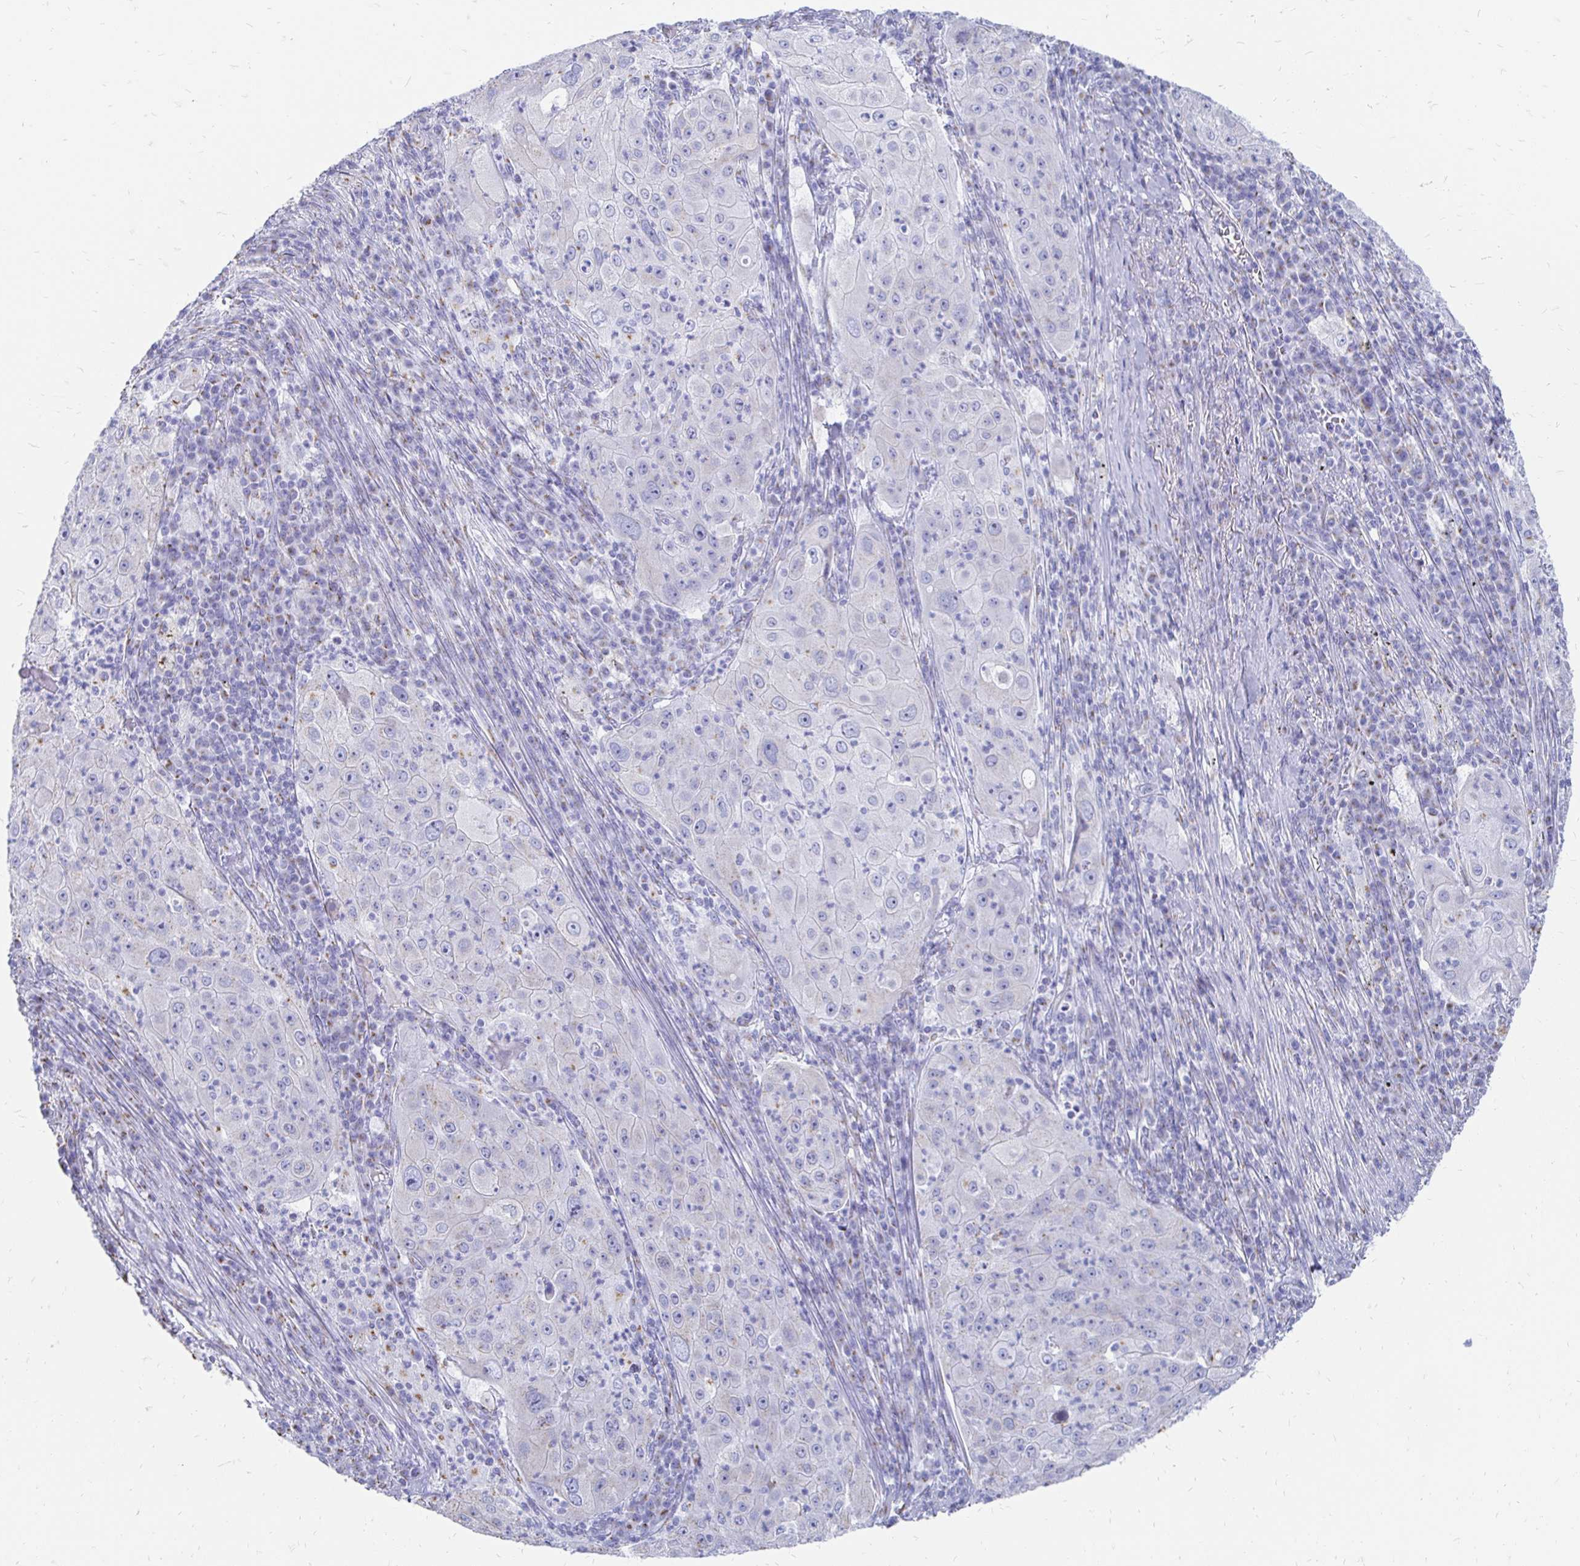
{"staining": {"intensity": "negative", "quantity": "none", "location": "none"}, "tissue": "lung cancer", "cell_type": "Tumor cells", "image_type": "cancer", "snomed": [{"axis": "morphology", "description": "Squamous cell carcinoma, NOS"}, {"axis": "topography", "description": "Lung"}], "caption": "The histopathology image shows no significant staining in tumor cells of lung cancer. (IHC, brightfield microscopy, high magnification).", "gene": "PAGE4", "patient": {"sex": "female", "age": 59}}